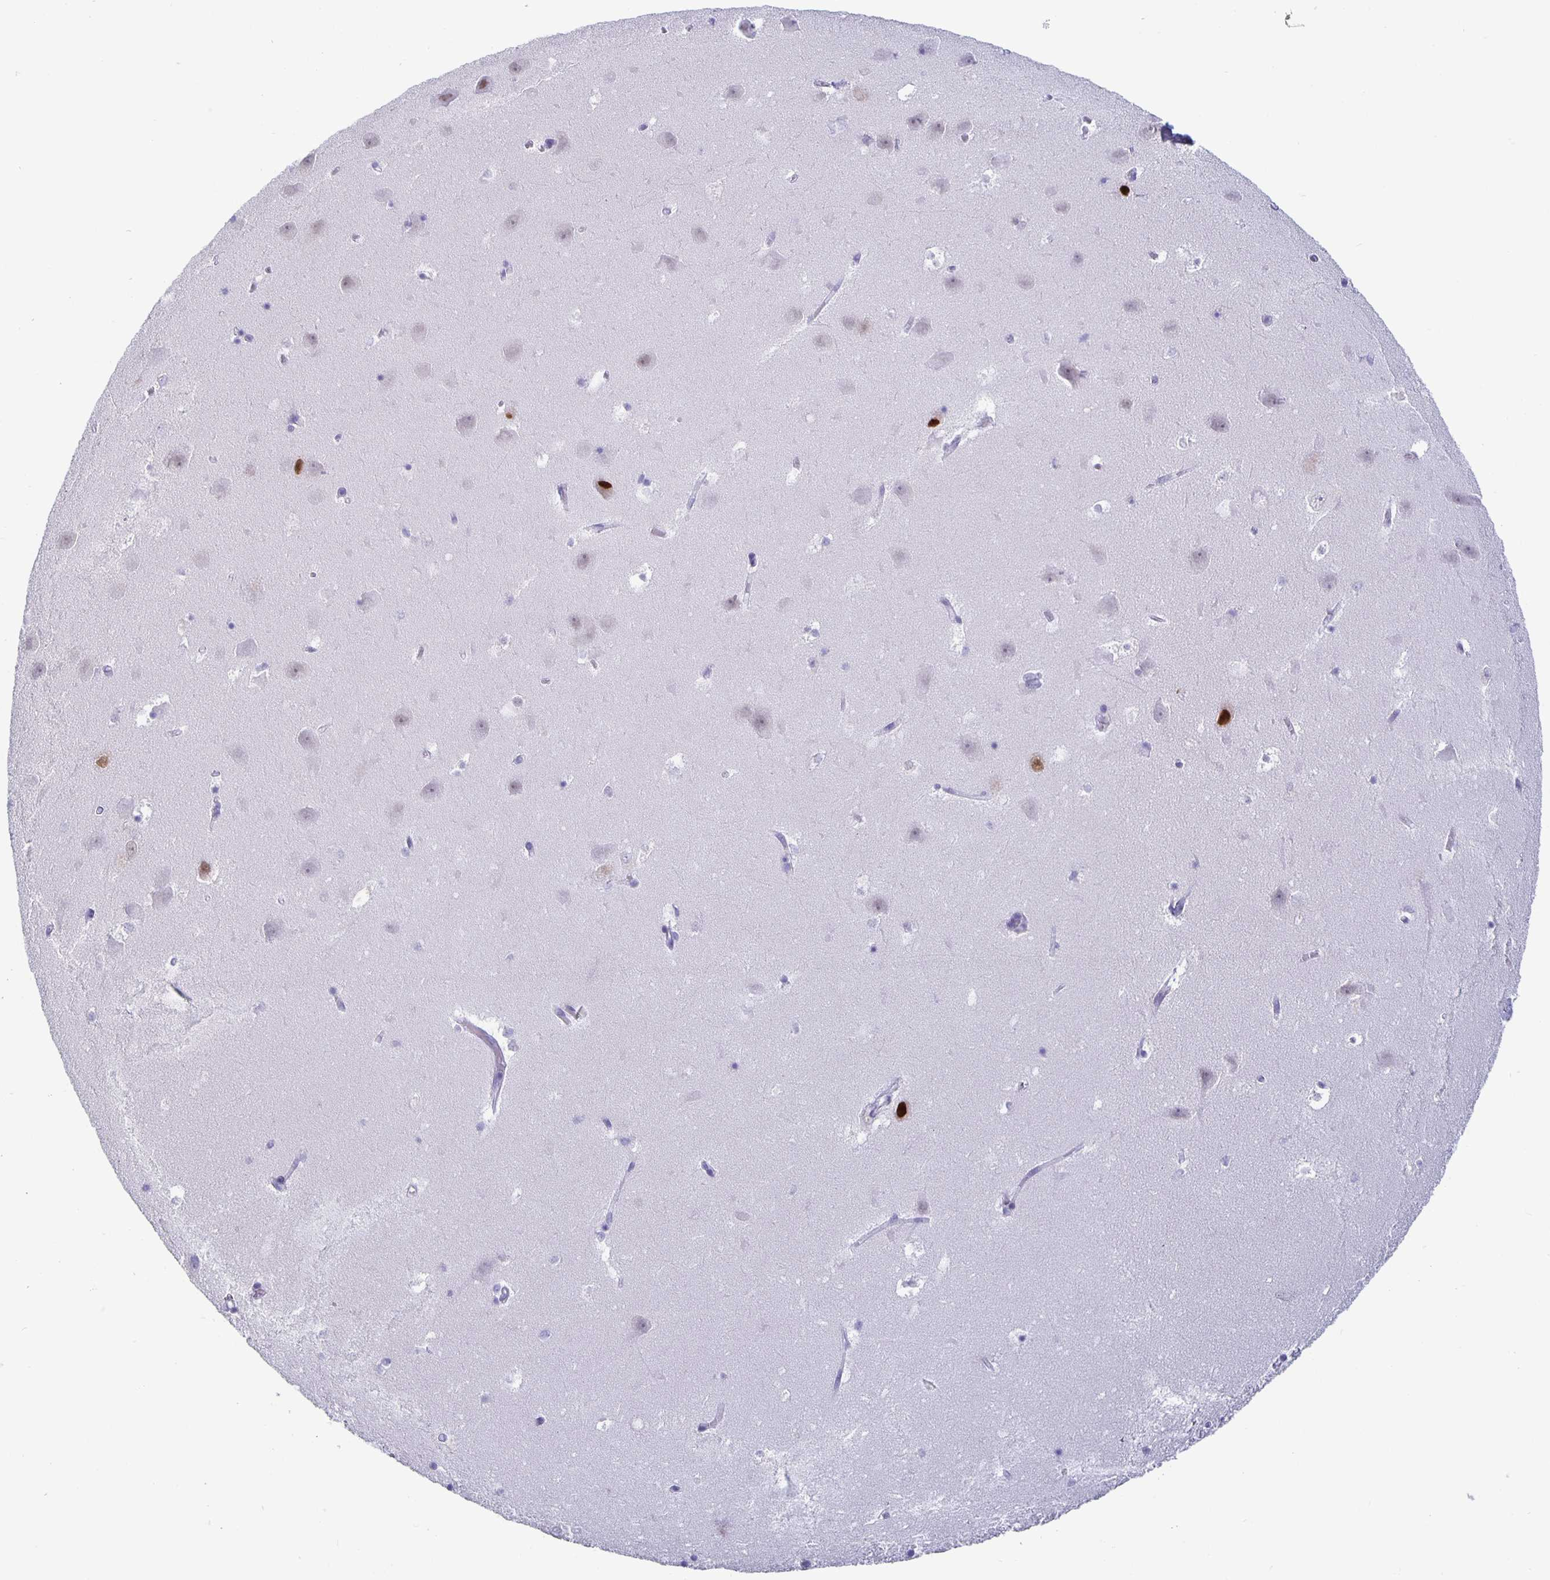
{"staining": {"intensity": "negative", "quantity": "none", "location": "none"}, "tissue": "hippocampus", "cell_type": "Glial cells", "image_type": "normal", "snomed": [{"axis": "morphology", "description": "Normal tissue, NOS"}, {"axis": "topography", "description": "Hippocampus"}], "caption": "A high-resolution micrograph shows immunohistochemistry (IHC) staining of normal hippocampus, which demonstrates no significant expression in glial cells. Nuclei are stained in blue.", "gene": "SATB2", "patient": {"sex": "male", "age": 58}}